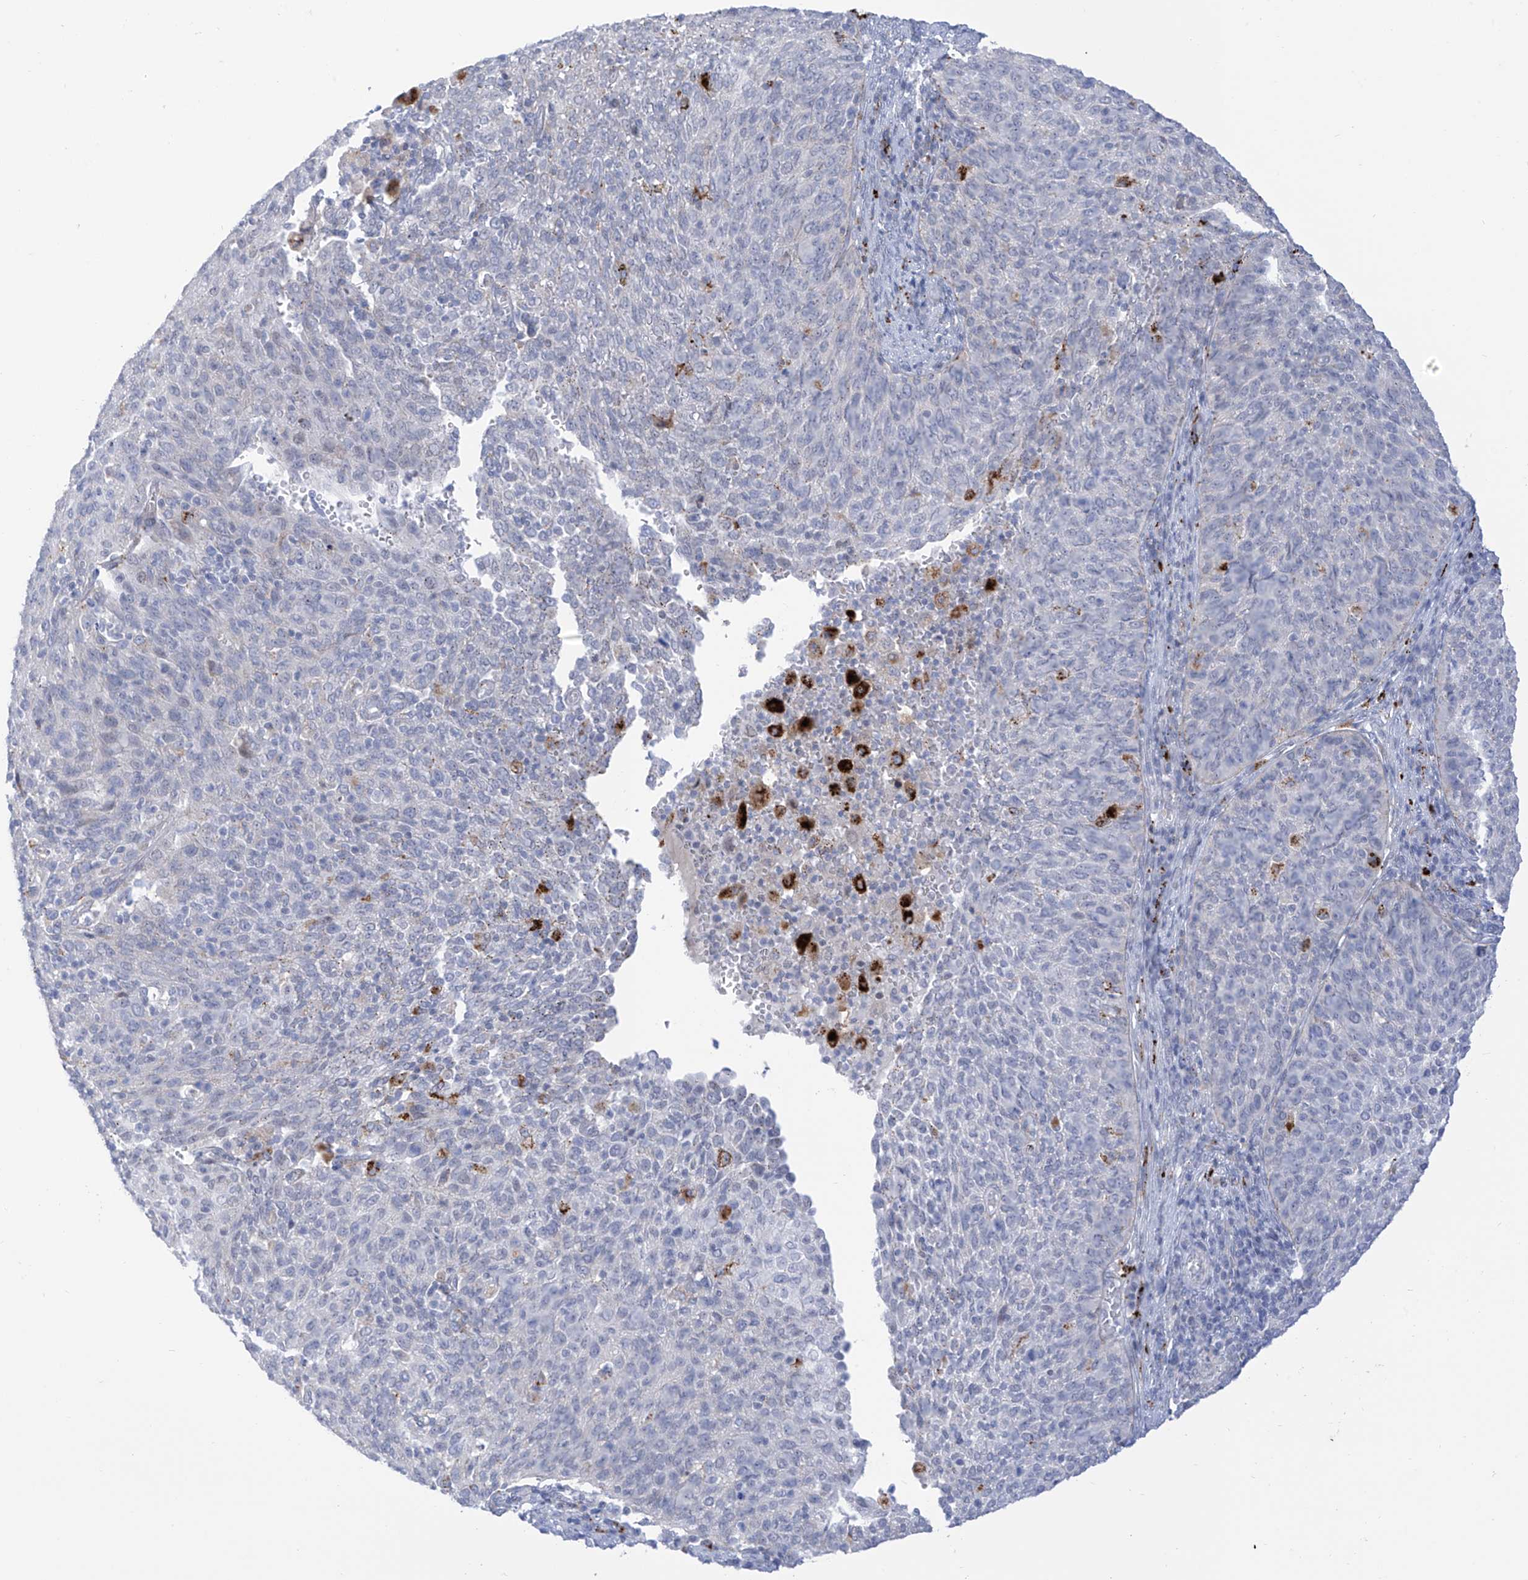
{"staining": {"intensity": "negative", "quantity": "none", "location": "none"}, "tissue": "cervical cancer", "cell_type": "Tumor cells", "image_type": "cancer", "snomed": [{"axis": "morphology", "description": "Squamous cell carcinoma, NOS"}, {"axis": "topography", "description": "Cervix"}], "caption": "An IHC micrograph of cervical cancer (squamous cell carcinoma) is shown. There is no staining in tumor cells of cervical cancer (squamous cell carcinoma).", "gene": "PSPH", "patient": {"sex": "female", "age": 38}}